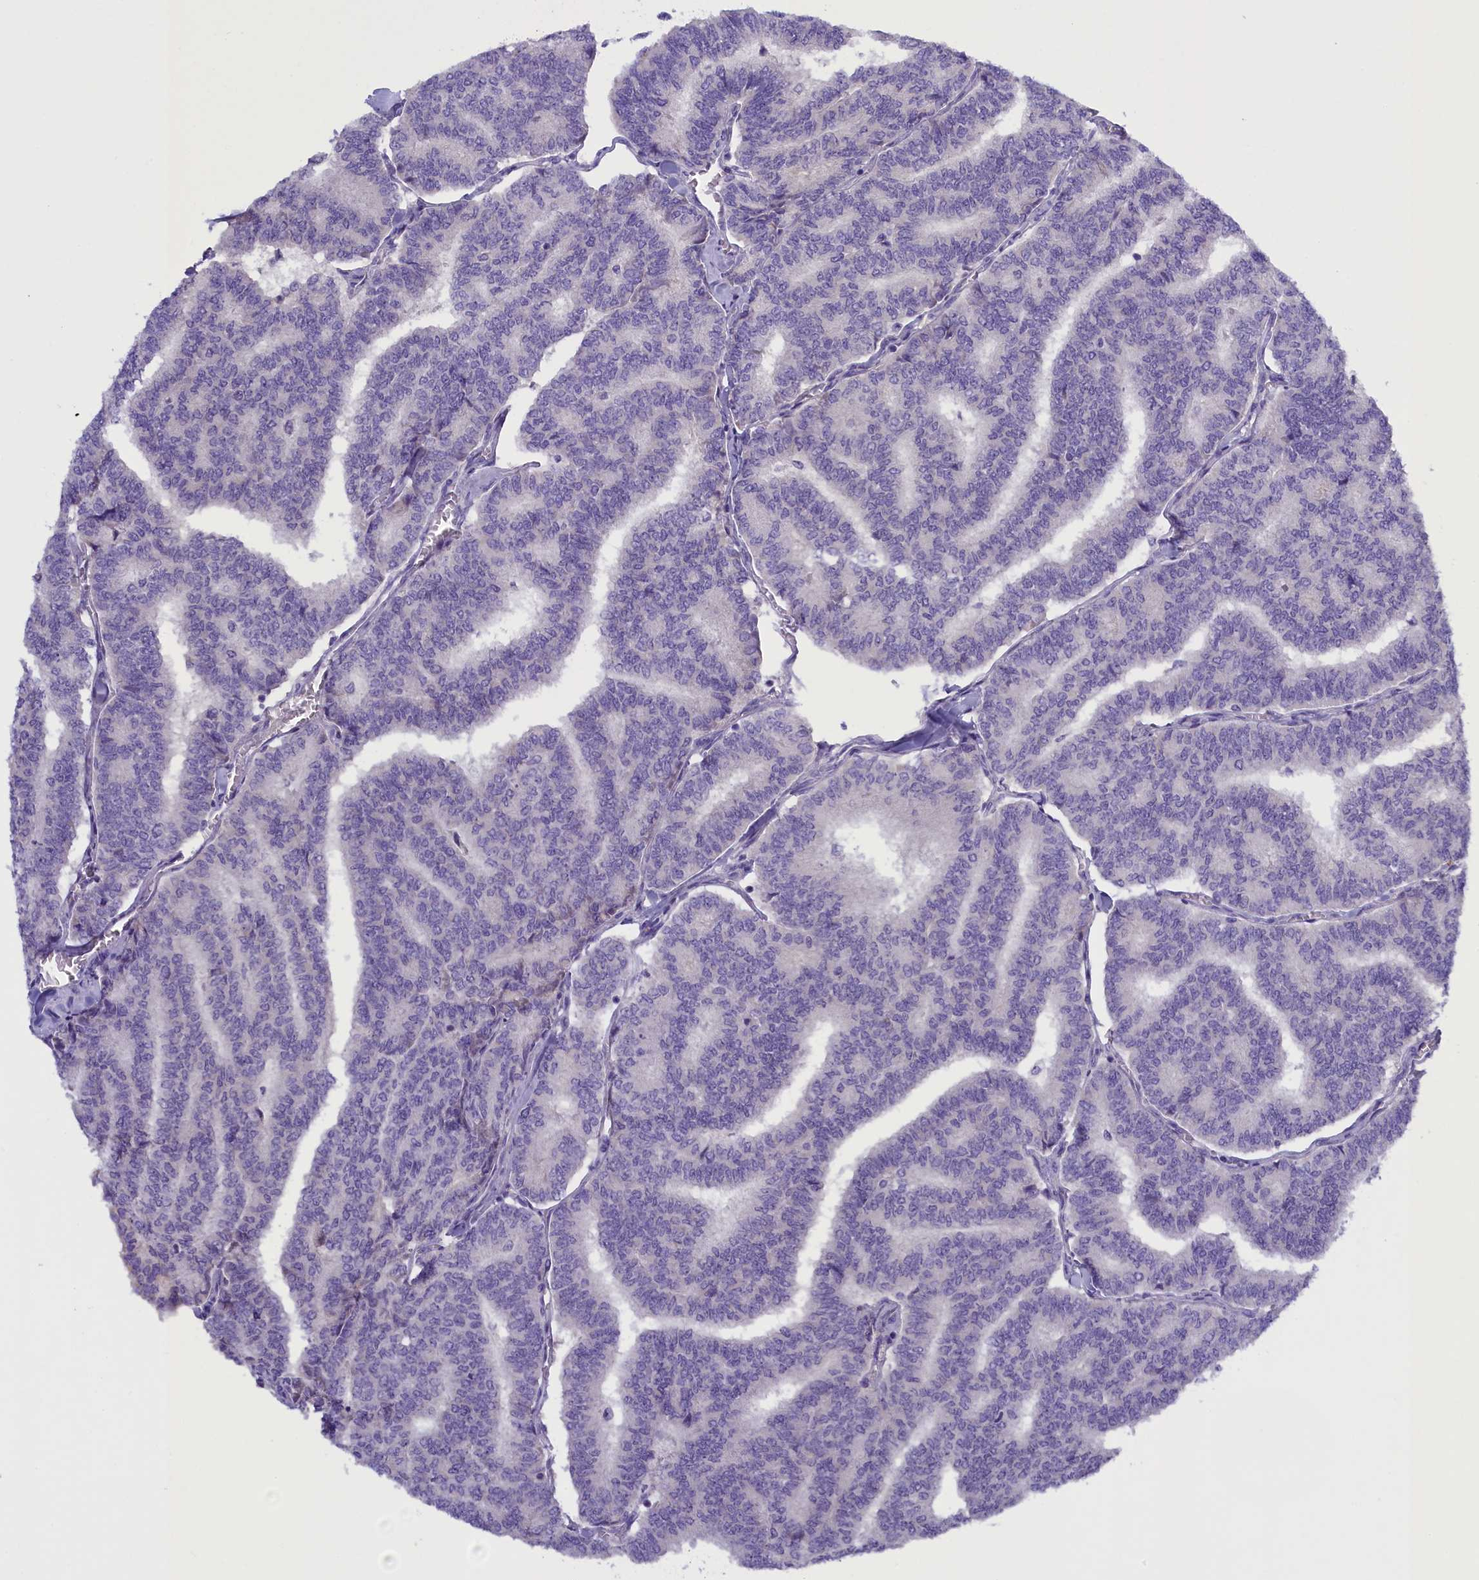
{"staining": {"intensity": "negative", "quantity": "none", "location": "none"}, "tissue": "thyroid cancer", "cell_type": "Tumor cells", "image_type": "cancer", "snomed": [{"axis": "morphology", "description": "Papillary adenocarcinoma, NOS"}, {"axis": "topography", "description": "Thyroid gland"}], "caption": "Papillary adenocarcinoma (thyroid) stained for a protein using immunohistochemistry reveals no expression tumor cells.", "gene": "RTTN", "patient": {"sex": "female", "age": 35}}